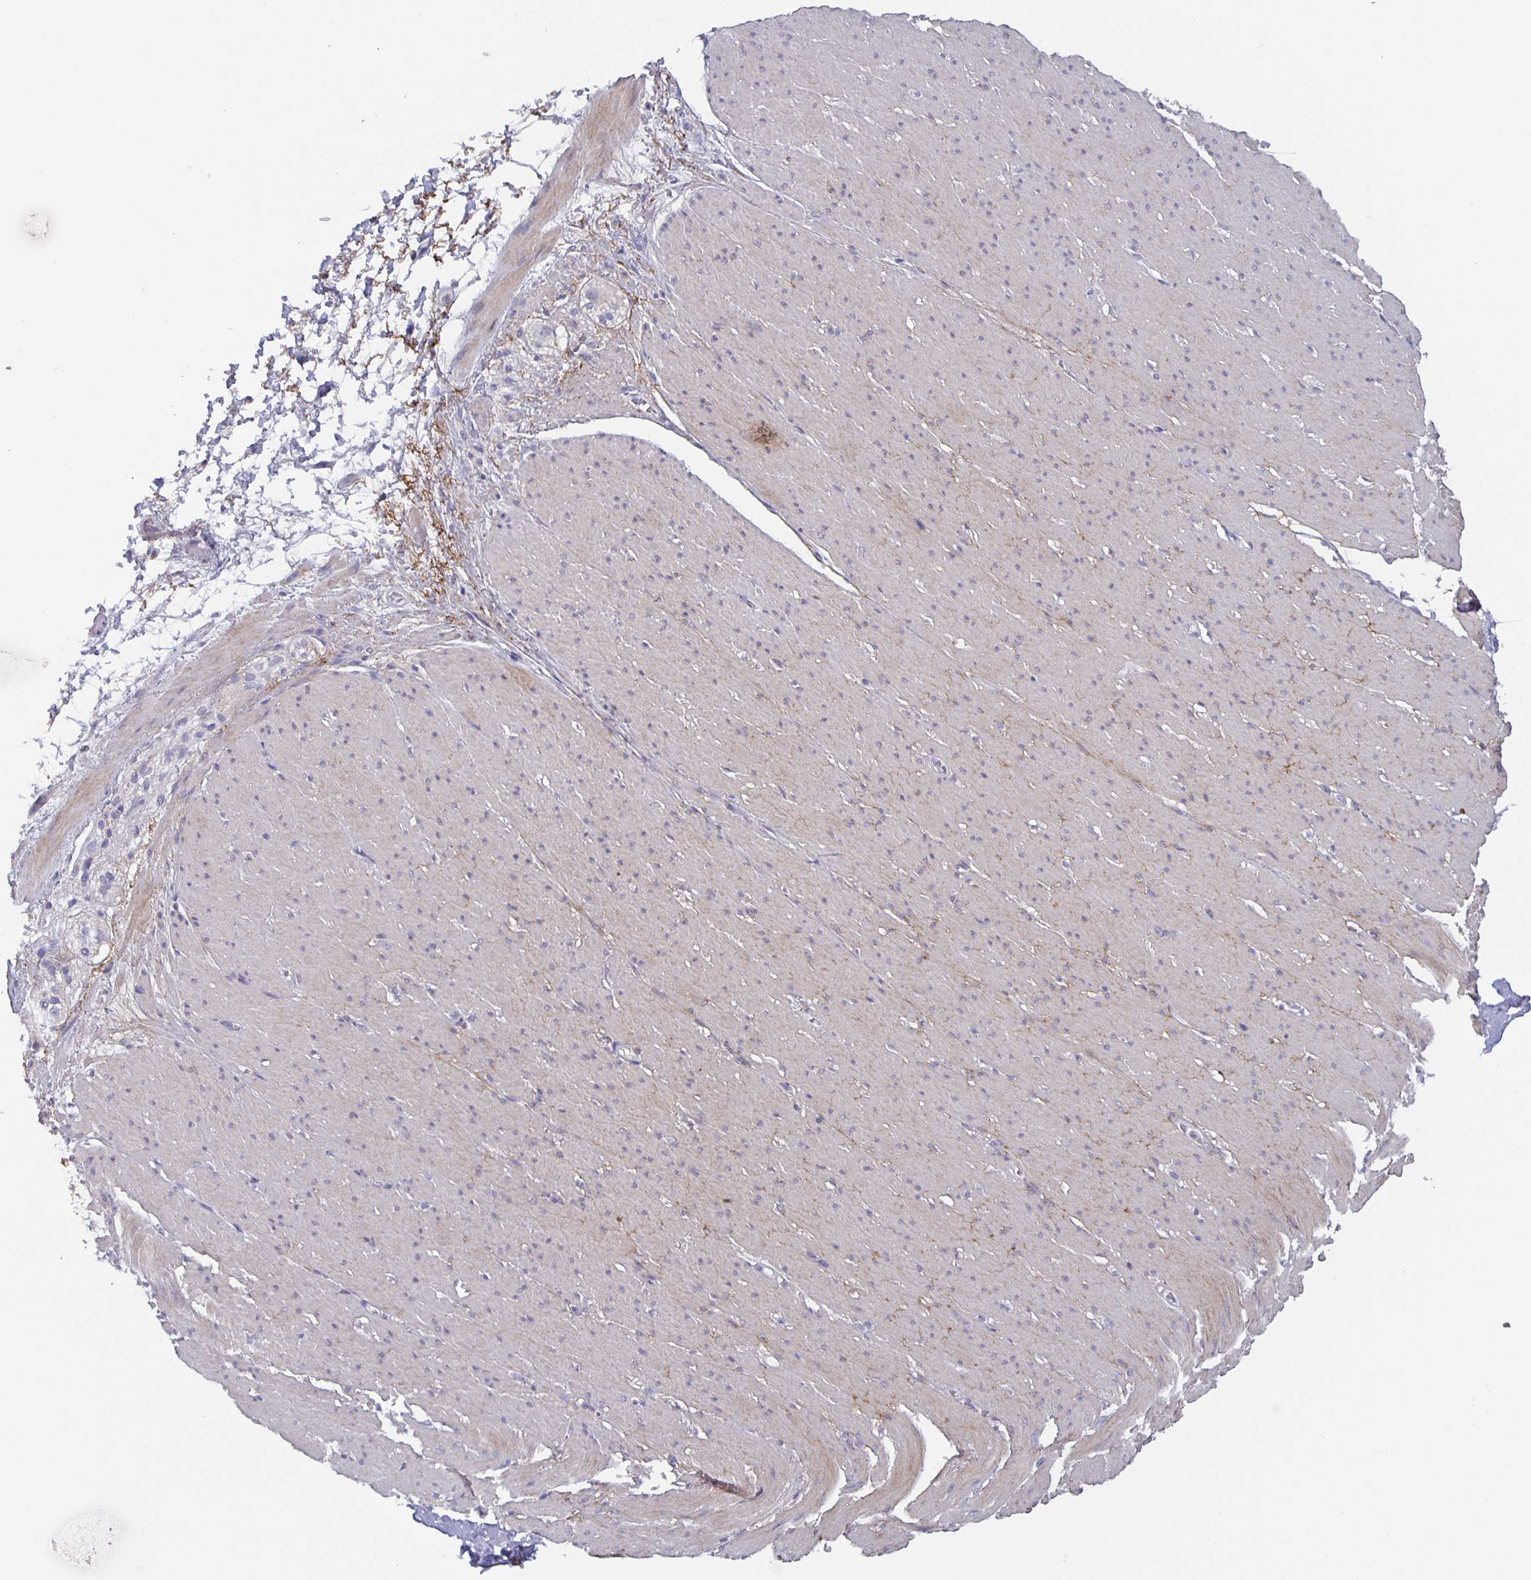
{"staining": {"intensity": "weak", "quantity": "<25%", "location": "cytoplasmic/membranous"}, "tissue": "smooth muscle", "cell_type": "Smooth muscle cells", "image_type": "normal", "snomed": [{"axis": "morphology", "description": "Normal tissue, NOS"}, {"axis": "topography", "description": "Smooth muscle"}, {"axis": "topography", "description": "Rectum"}], "caption": "High magnification brightfield microscopy of normal smooth muscle stained with DAB (brown) and counterstained with hematoxylin (blue): smooth muscle cells show no significant staining.", "gene": "GDF15", "patient": {"sex": "male", "age": 53}}